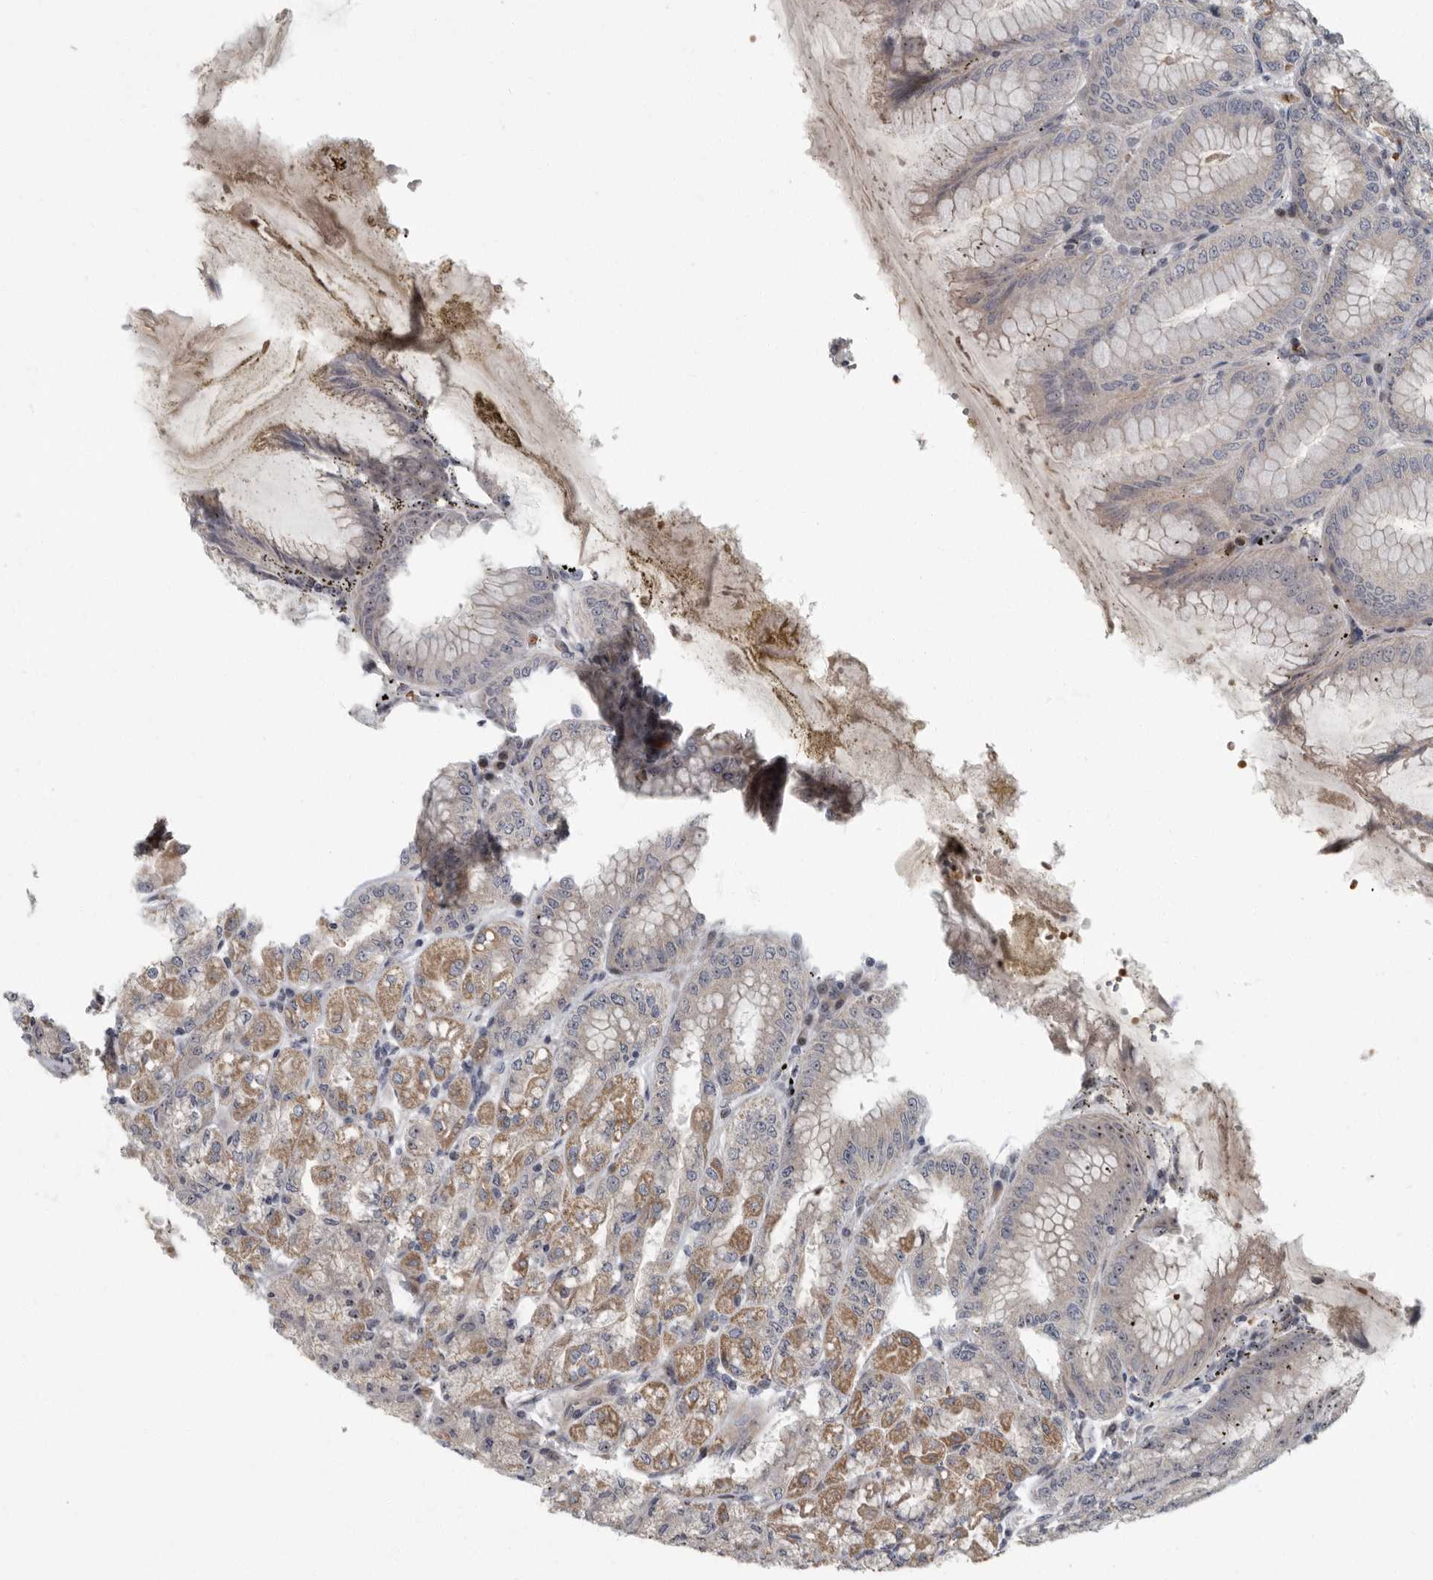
{"staining": {"intensity": "moderate", "quantity": "25%-75%", "location": "cytoplasmic/membranous"}, "tissue": "stomach", "cell_type": "Glandular cells", "image_type": "normal", "snomed": [{"axis": "morphology", "description": "Normal tissue, NOS"}, {"axis": "topography", "description": "Stomach, lower"}], "caption": "Immunohistochemistry (IHC) photomicrograph of unremarkable stomach: stomach stained using immunohistochemistry displays medium levels of moderate protein expression localized specifically in the cytoplasmic/membranous of glandular cells, appearing as a cytoplasmic/membranous brown color.", "gene": "PDCD11", "patient": {"sex": "male", "age": 71}}